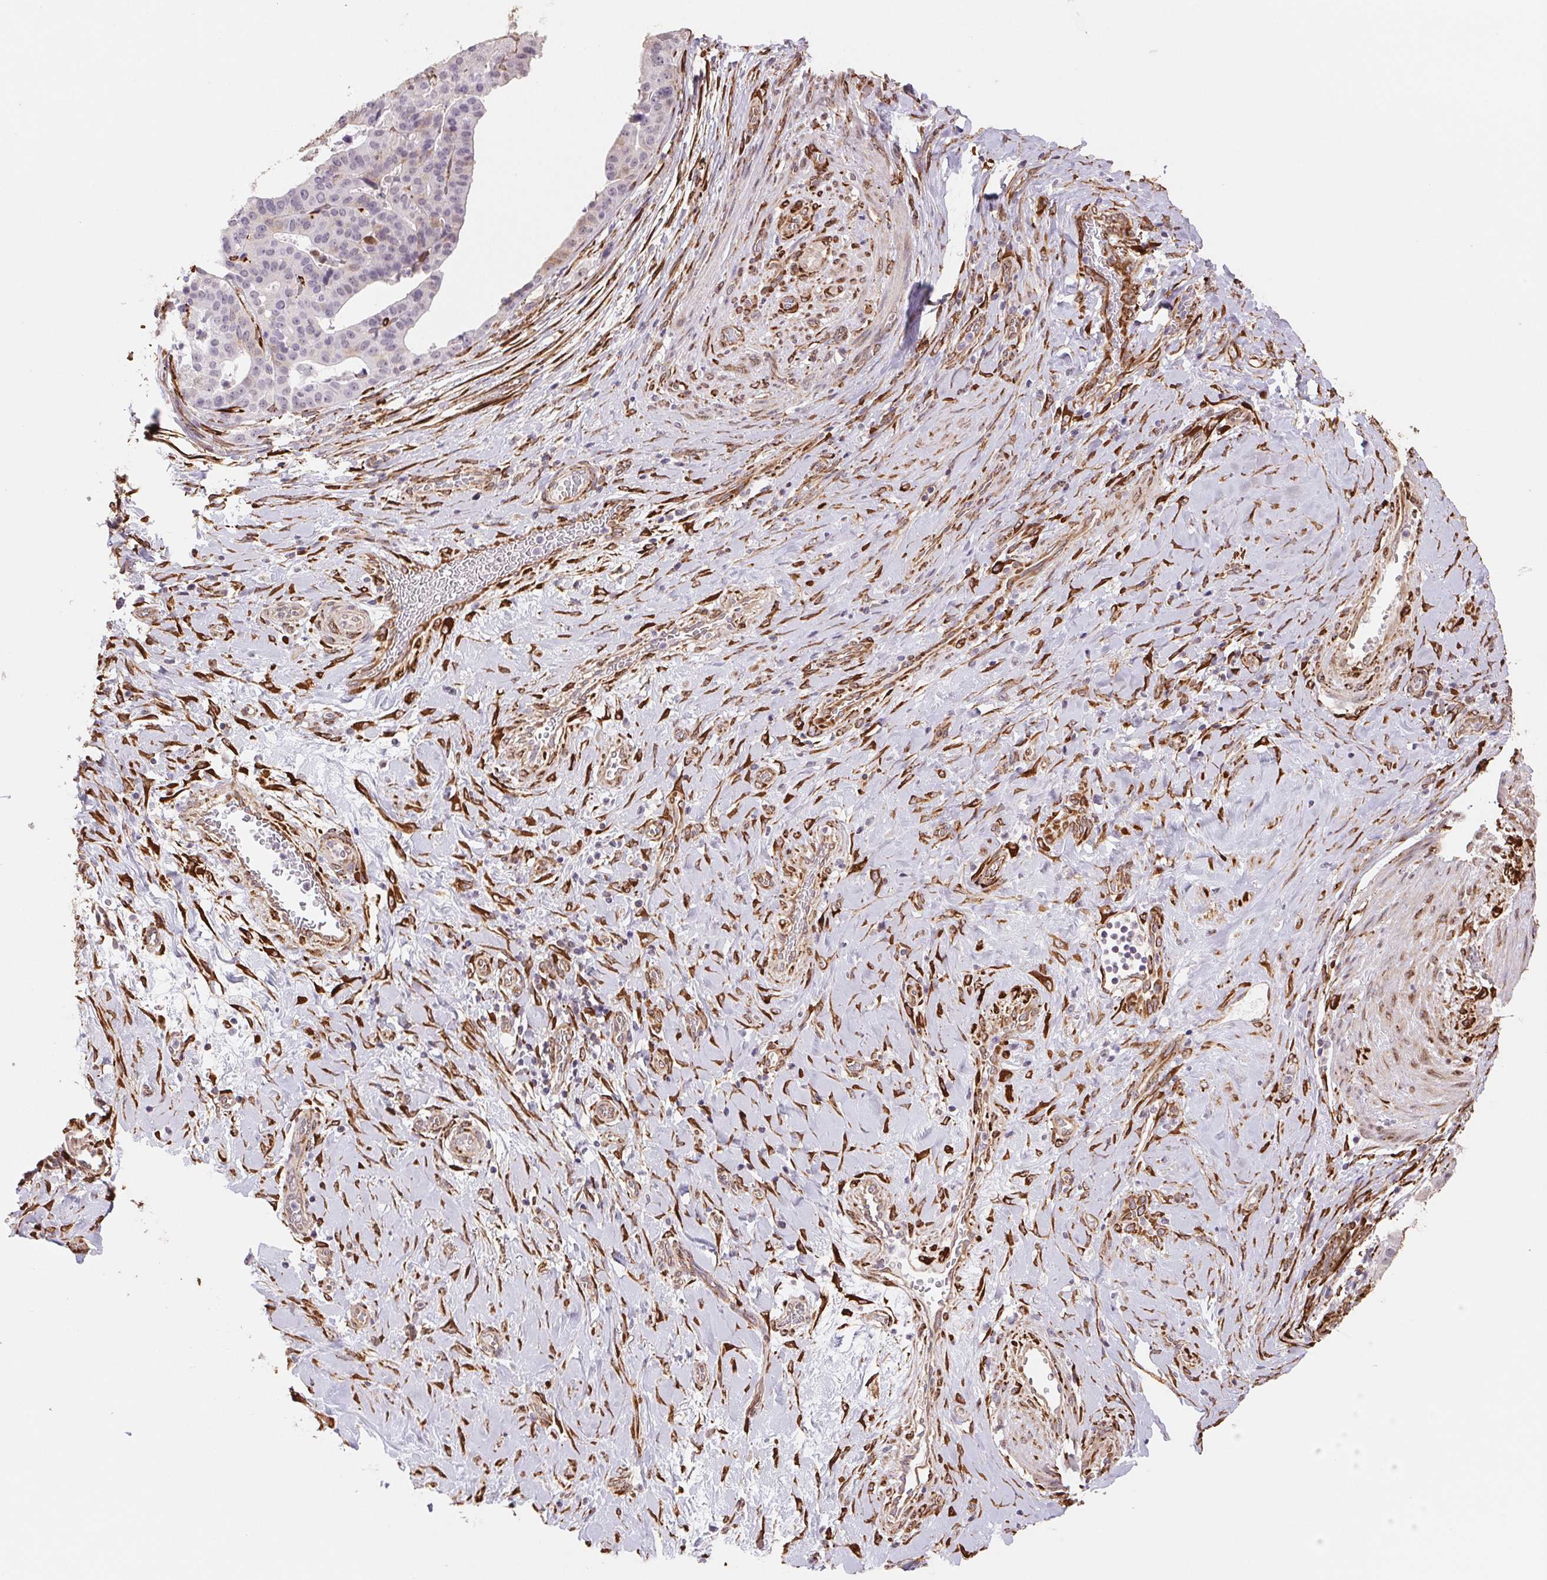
{"staining": {"intensity": "negative", "quantity": "none", "location": "none"}, "tissue": "stomach cancer", "cell_type": "Tumor cells", "image_type": "cancer", "snomed": [{"axis": "morphology", "description": "Adenocarcinoma, NOS"}, {"axis": "topography", "description": "Stomach"}], "caption": "A histopathology image of adenocarcinoma (stomach) stained for a protein reveals no brown staining in tumor cells.", "gene": "FKBP10", "patient": {"sex": "male", "age": 48}}